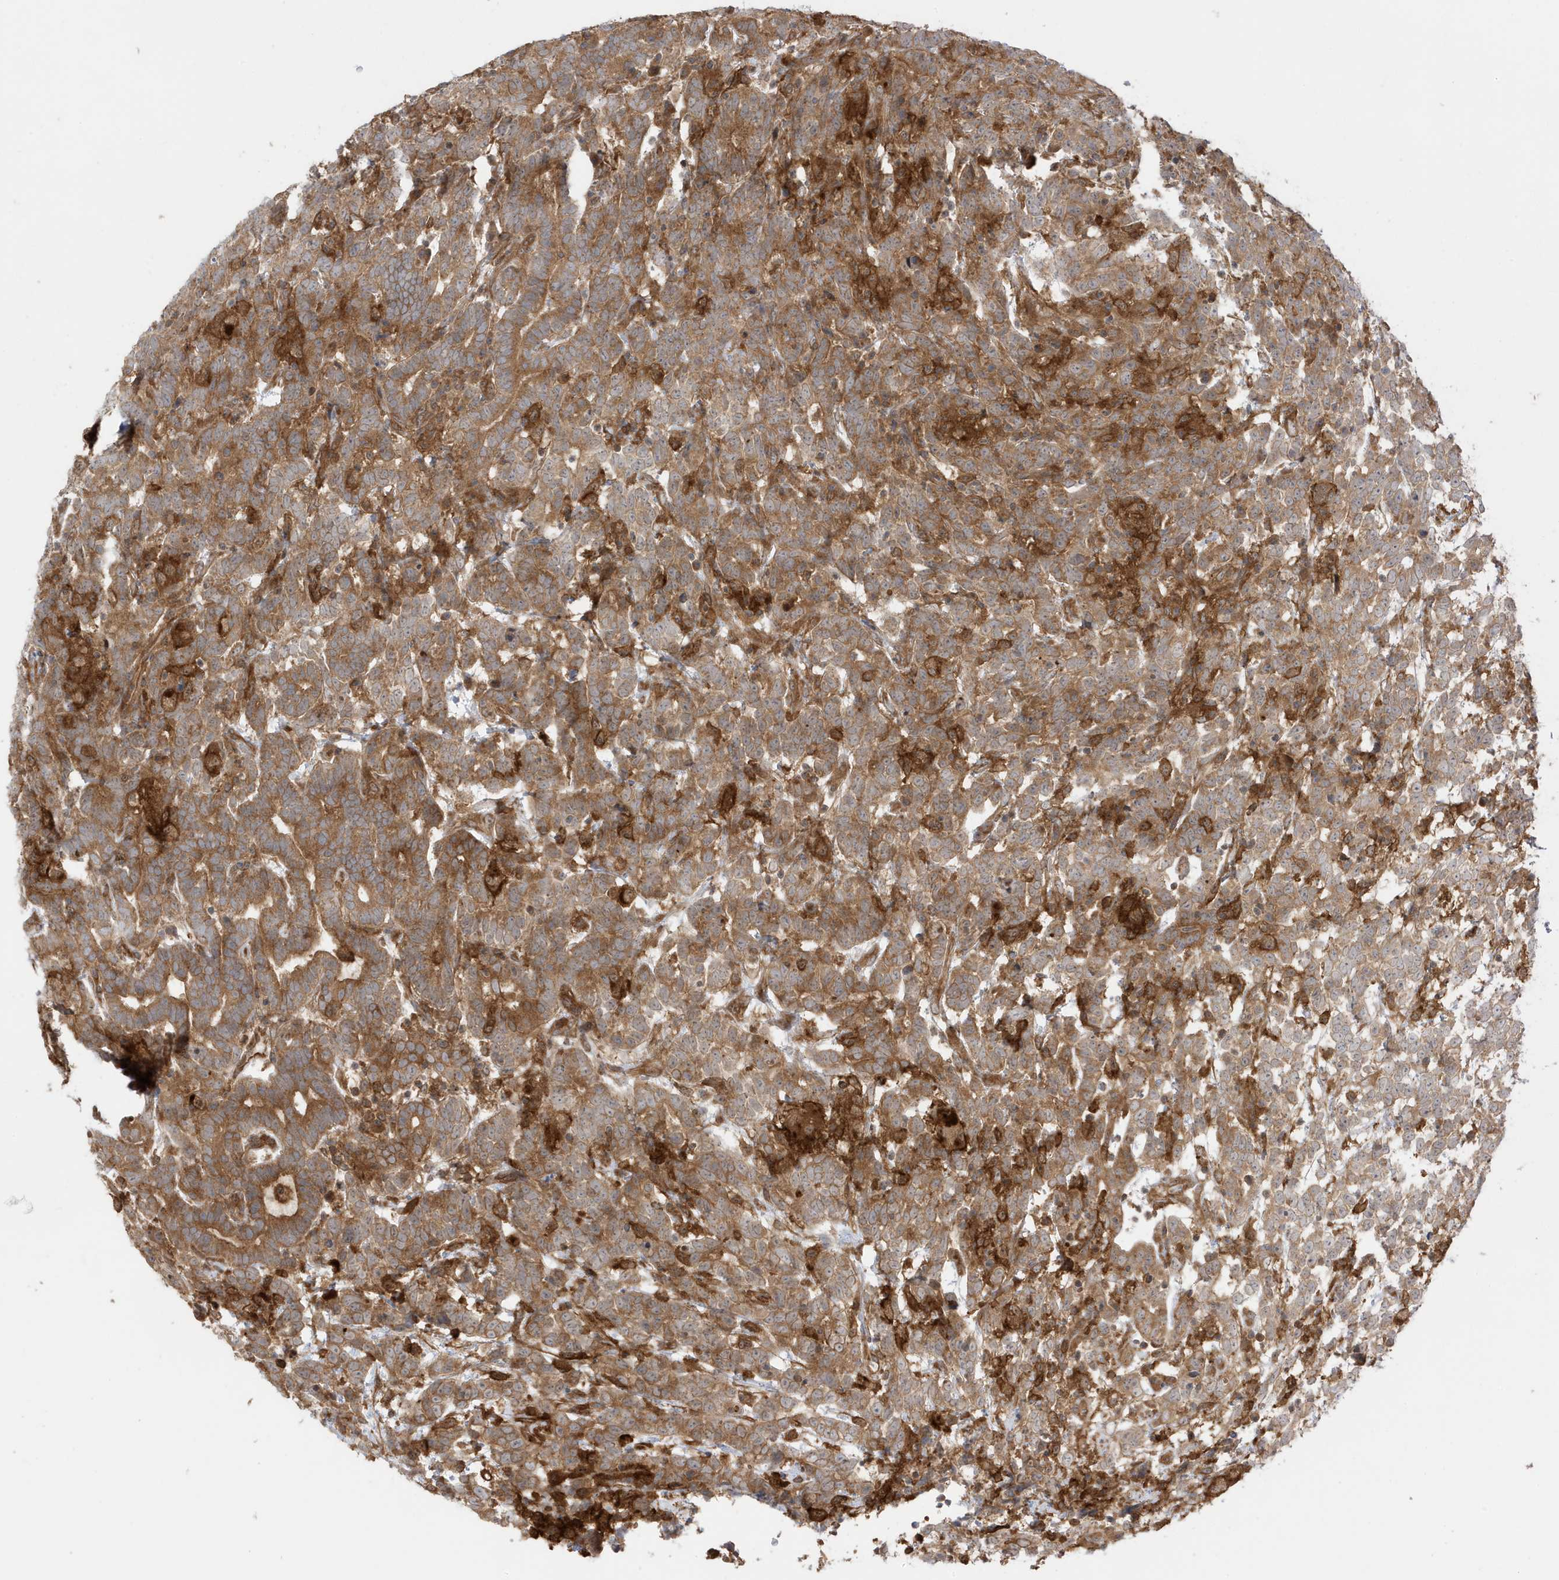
{"staining": {"intensity": "moderate", "quantity": ">75%", "location": "cytoplasmic/membranous"}, "tissue": "testis cancer", "cell_type": "Tumor cells", "image_type": "cancer", "snomed": [{"axis": "morphology", "description": "Carcinoma, Embryonal, NOS"}, {"axis": "topography", "description": "Testis"}], "caption": "Testis cancer stained with immunohistochemistry (IHC) exhibits moderate cytoplasmic/membranous expression in about >75% of tumor cells. (Stains: DAB (3,3'-diaminobenzidine) in brown, nuclei in blue, Microscopy: brightfield microscopy at high magnification).", "gene": "CDC42EP3", "patient": {"sex": "male", "age": 26}}